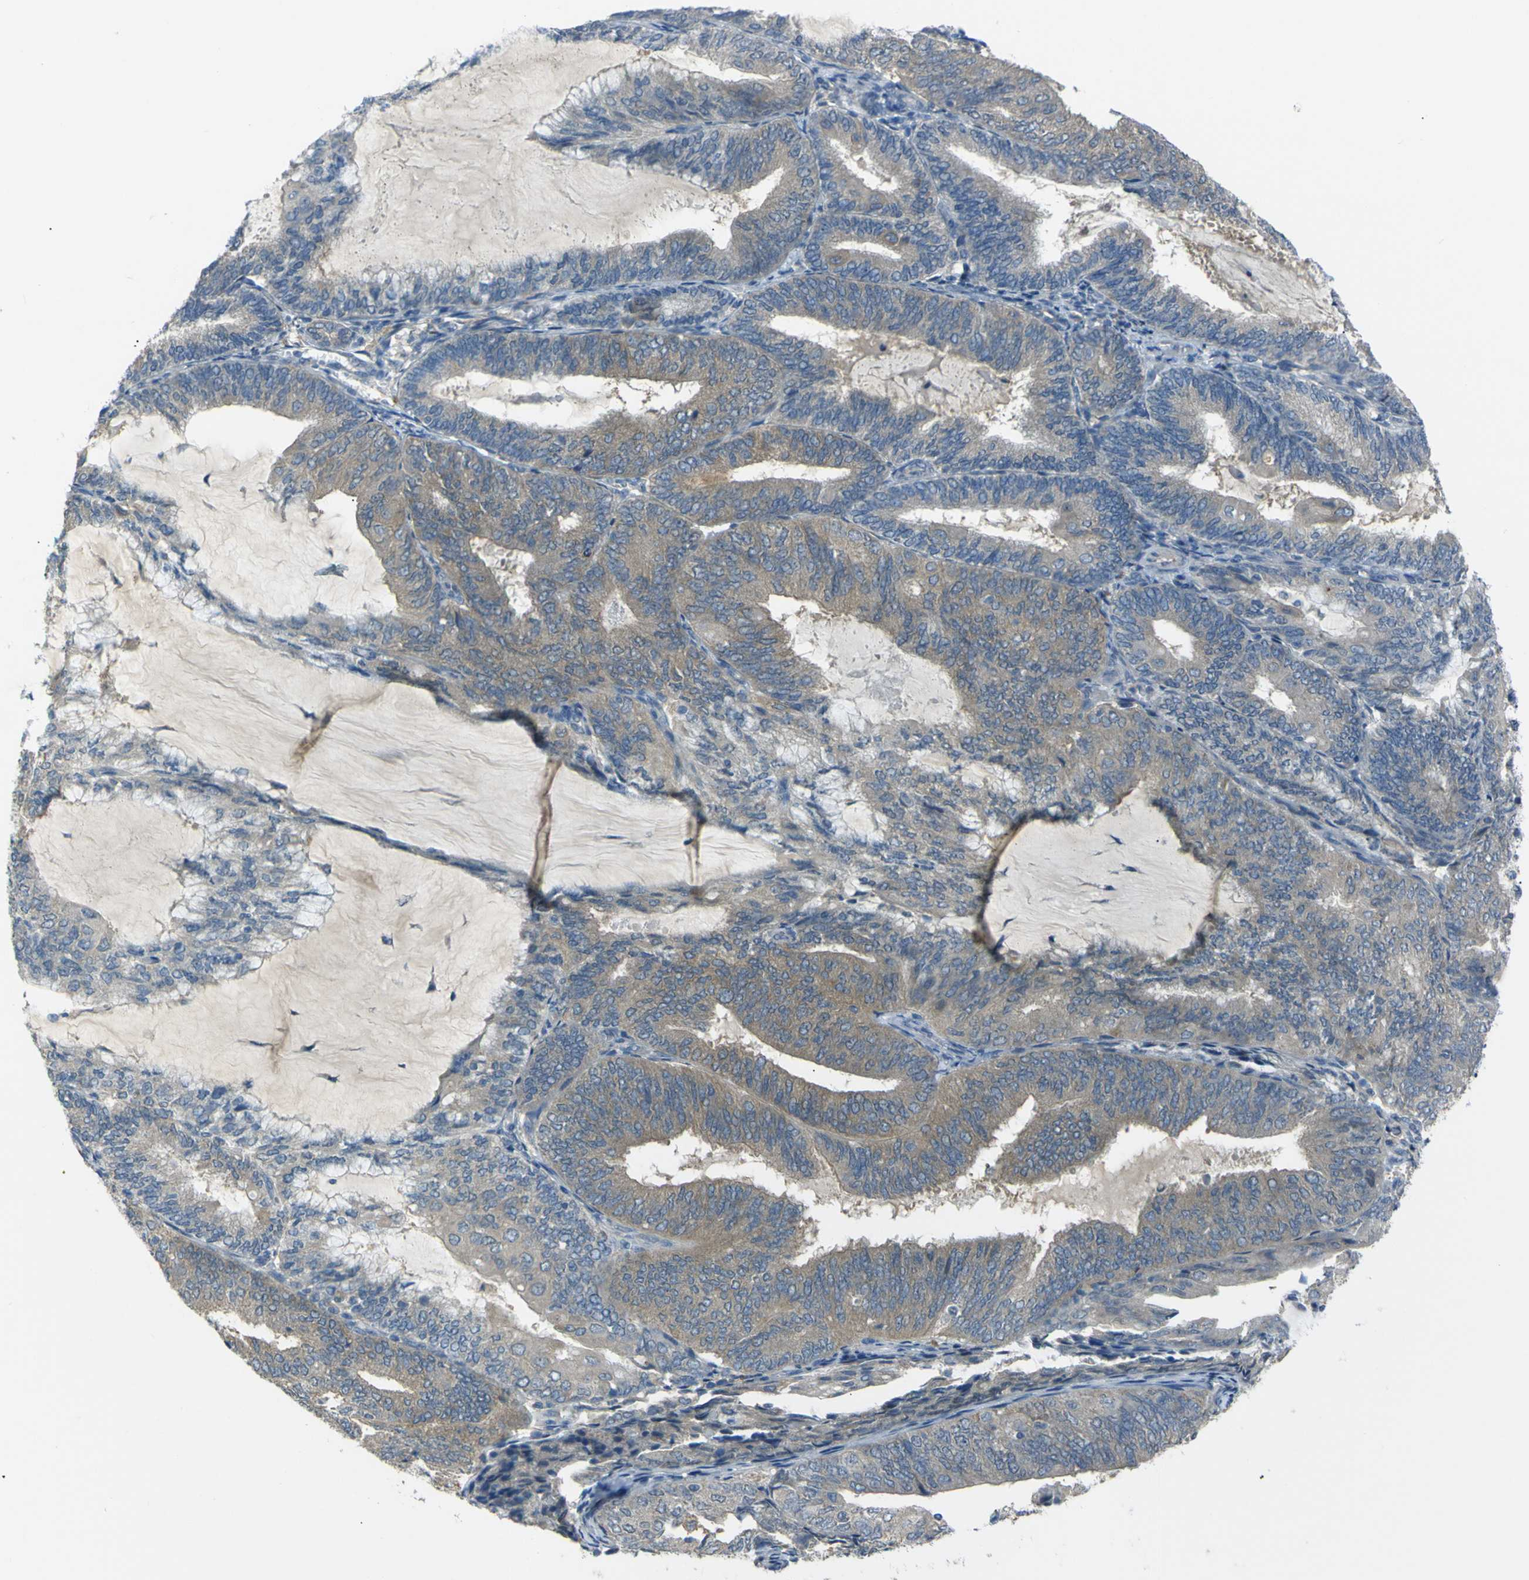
{"staining": {"intensity": "moderate", "quantity": "<25%", "location": "cytoplasmic/membranous"}, "tissue": "endometrial cancer", "cell_type": "Tumor cells", "image_type": "cancer", "snomed": [{"axis": "morphology", "description": "Adenocarcinoma, NOS"}, {"axis": "topography", "description": "Endometrium"}], "caption": "Adenocarcinoma (endometrial) stained with a brown dye displays moderate cytoplasmic/membranous positive positivity in about <25% of tumor cells.", "gene": "C6orf89", "patient": {"sex": "female", "age": 81}}